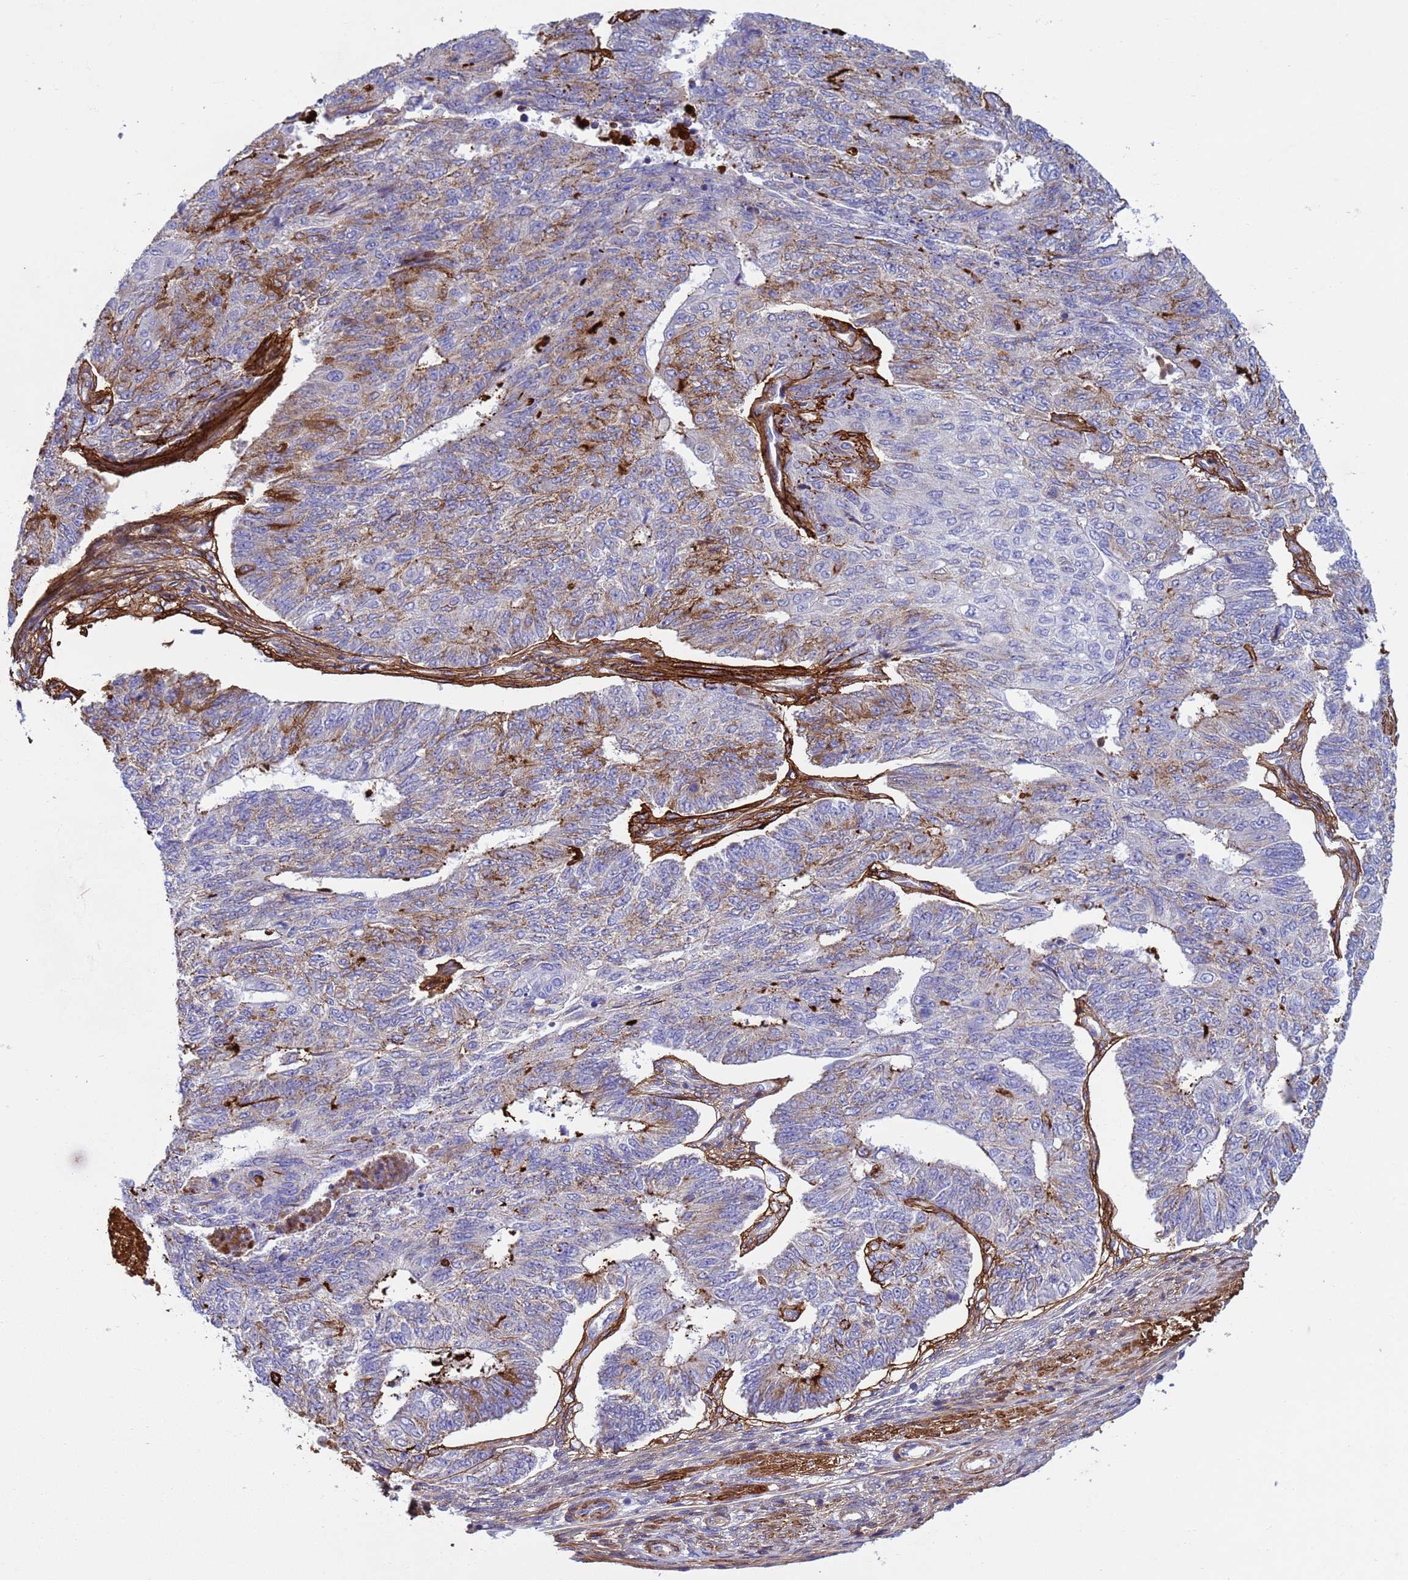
{"staining": {"intensity": "moderate", "quantity": "<25%", "location": "cytoplasmic/membranous"}, "tissue": "endometrial cancer", "cell_type": "Tumor cells", "image_type": "cancer", "snomed": [{"axis": "morphology", "description": "Adenocarcinoma, NOS"}, {"axis": "topography", "description": "Endometrium"}], "caption": "Protein positivity by immunohistochemistry (IHC) reveals moderate cytoplasmic/membranous positivity in about <25% of tumor cells in adenocarcinoma (endometrial).", "gene": "P2RX7", "patient": {"sex": "female", "age": 32}}